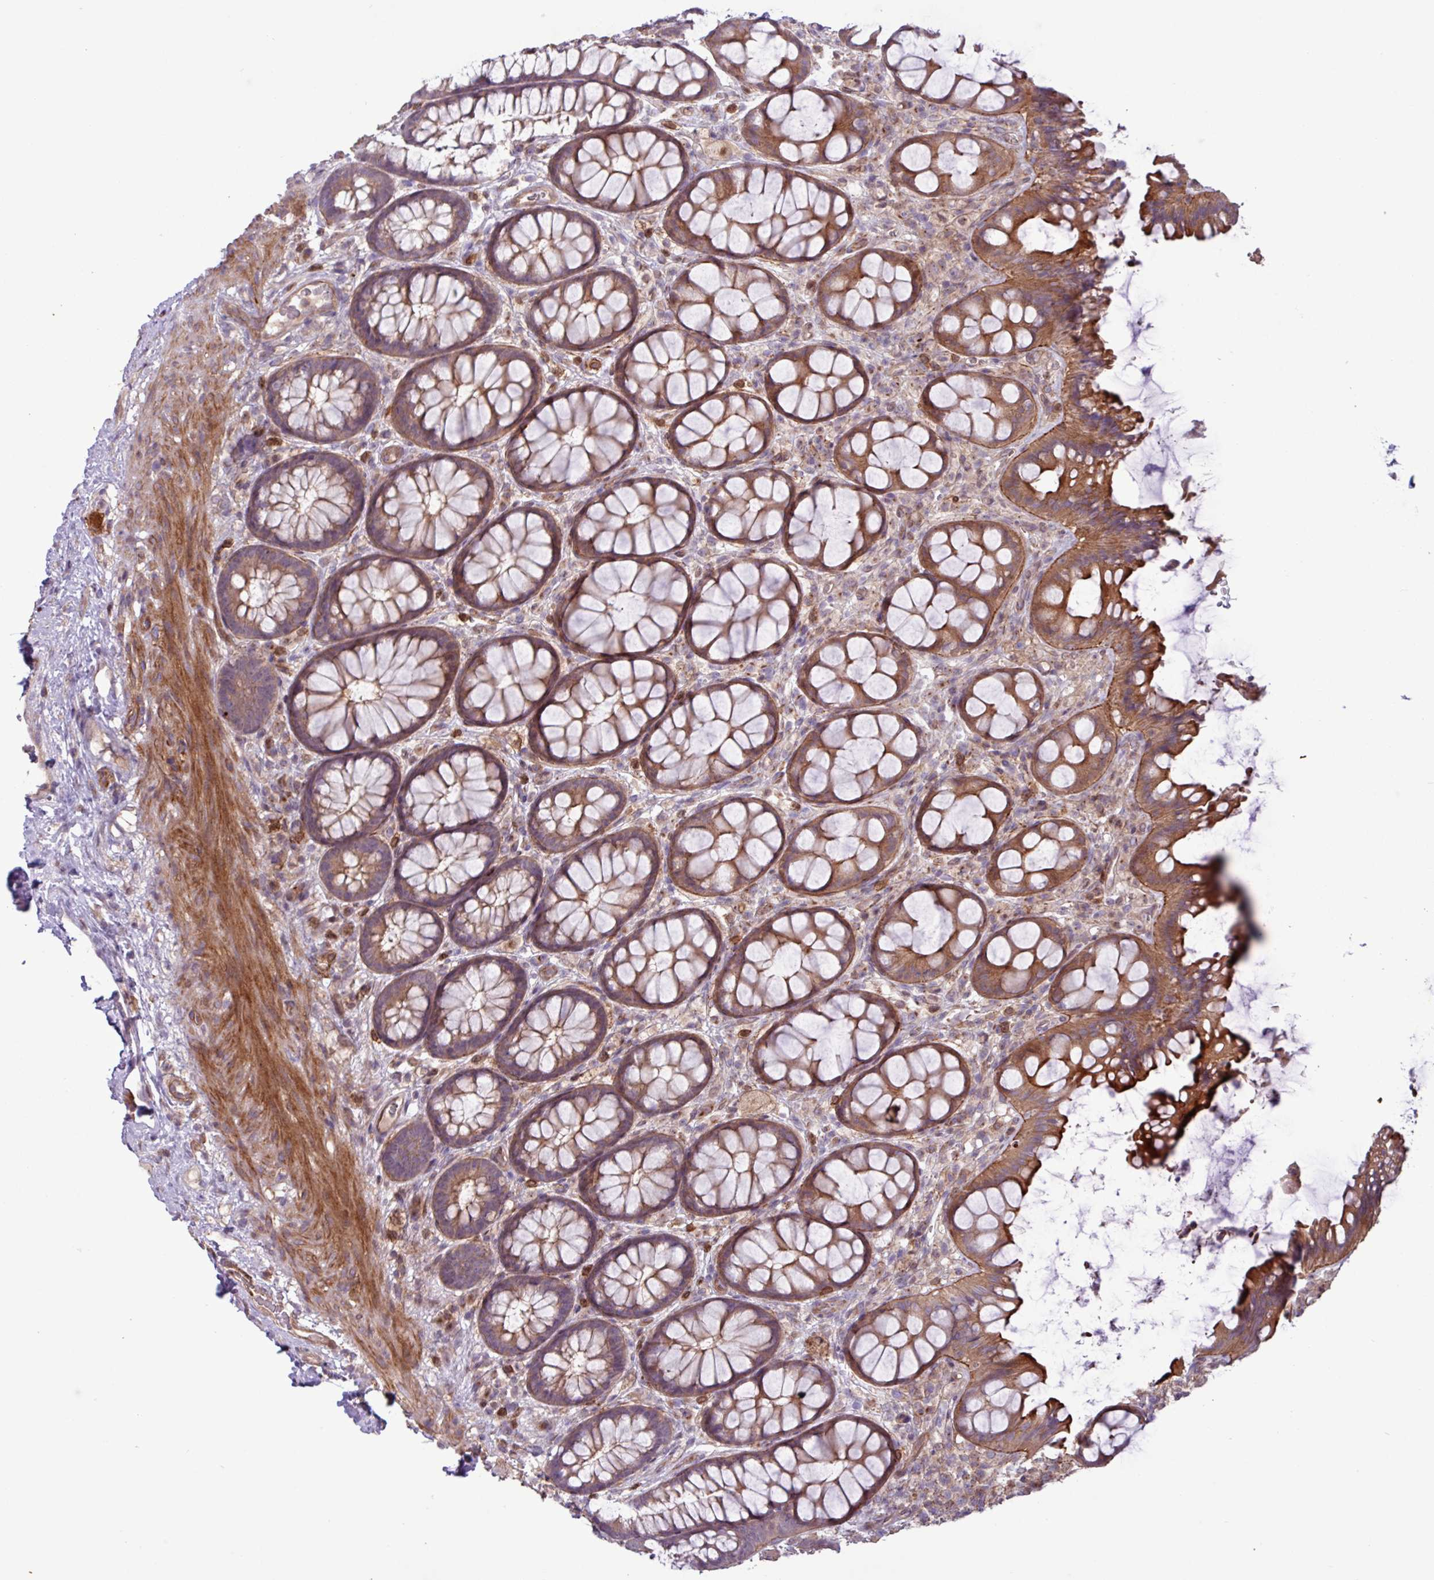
{"staining": {"intensity": "moderate", "quantity": ">75%", "location": "cytoplasmic/membranous"}, "tissue": "rectum", "cell_type": "Glandular cells", "image_type": "normal", "snomed": [{"axis": "morphology", "description": "Normal tissue, NOS"}, {"axis": "topography", "description": "Rectum"}], "caption": "Rectum stained with DAB IHC demonstrates medium levels of moderate cytoplasmic/membranous expression in approximately >75% of glandular cells. The protein is shown in brown color, while the nuclei are stained blue.", "gene": "CNTRL", "patient": {"sex": "female", "age": 67}}